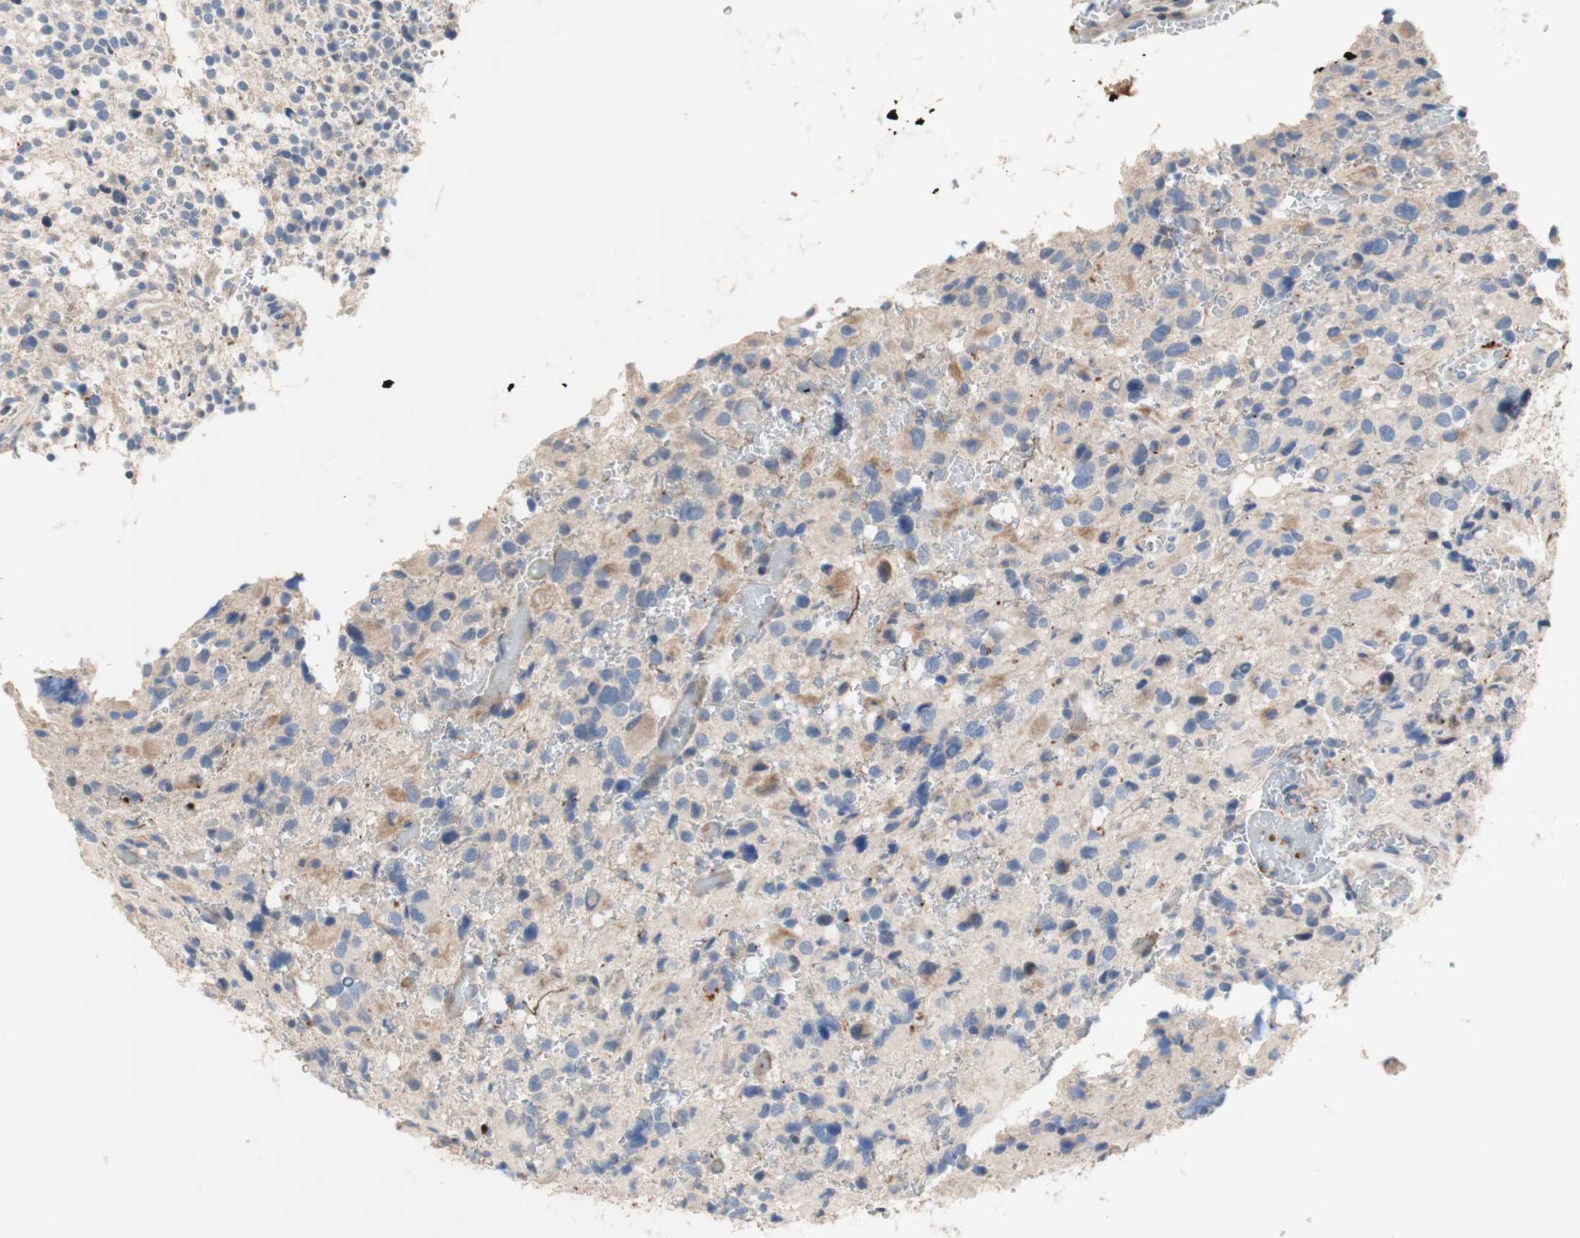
{"staining": {"intensity": "negative", "quantity": "none", "location": "none"}, "tissue": "glioma", "cell_type": "Tumor cells", "image_type": "cancer", "snomed": [{"axis": "morphology", "description": "Glioma, malignant, High grade"}, {"axis": "topography", "description": "Brain"}], "caption": "A high-resolution photomicrograph shows immunohistochemistry (IHC) staining of malignant glioma (high-grade), which reveals no significant expression in tumor cells.", "gene": "CDON", "patient": {"sex": "male", "age": 48}}